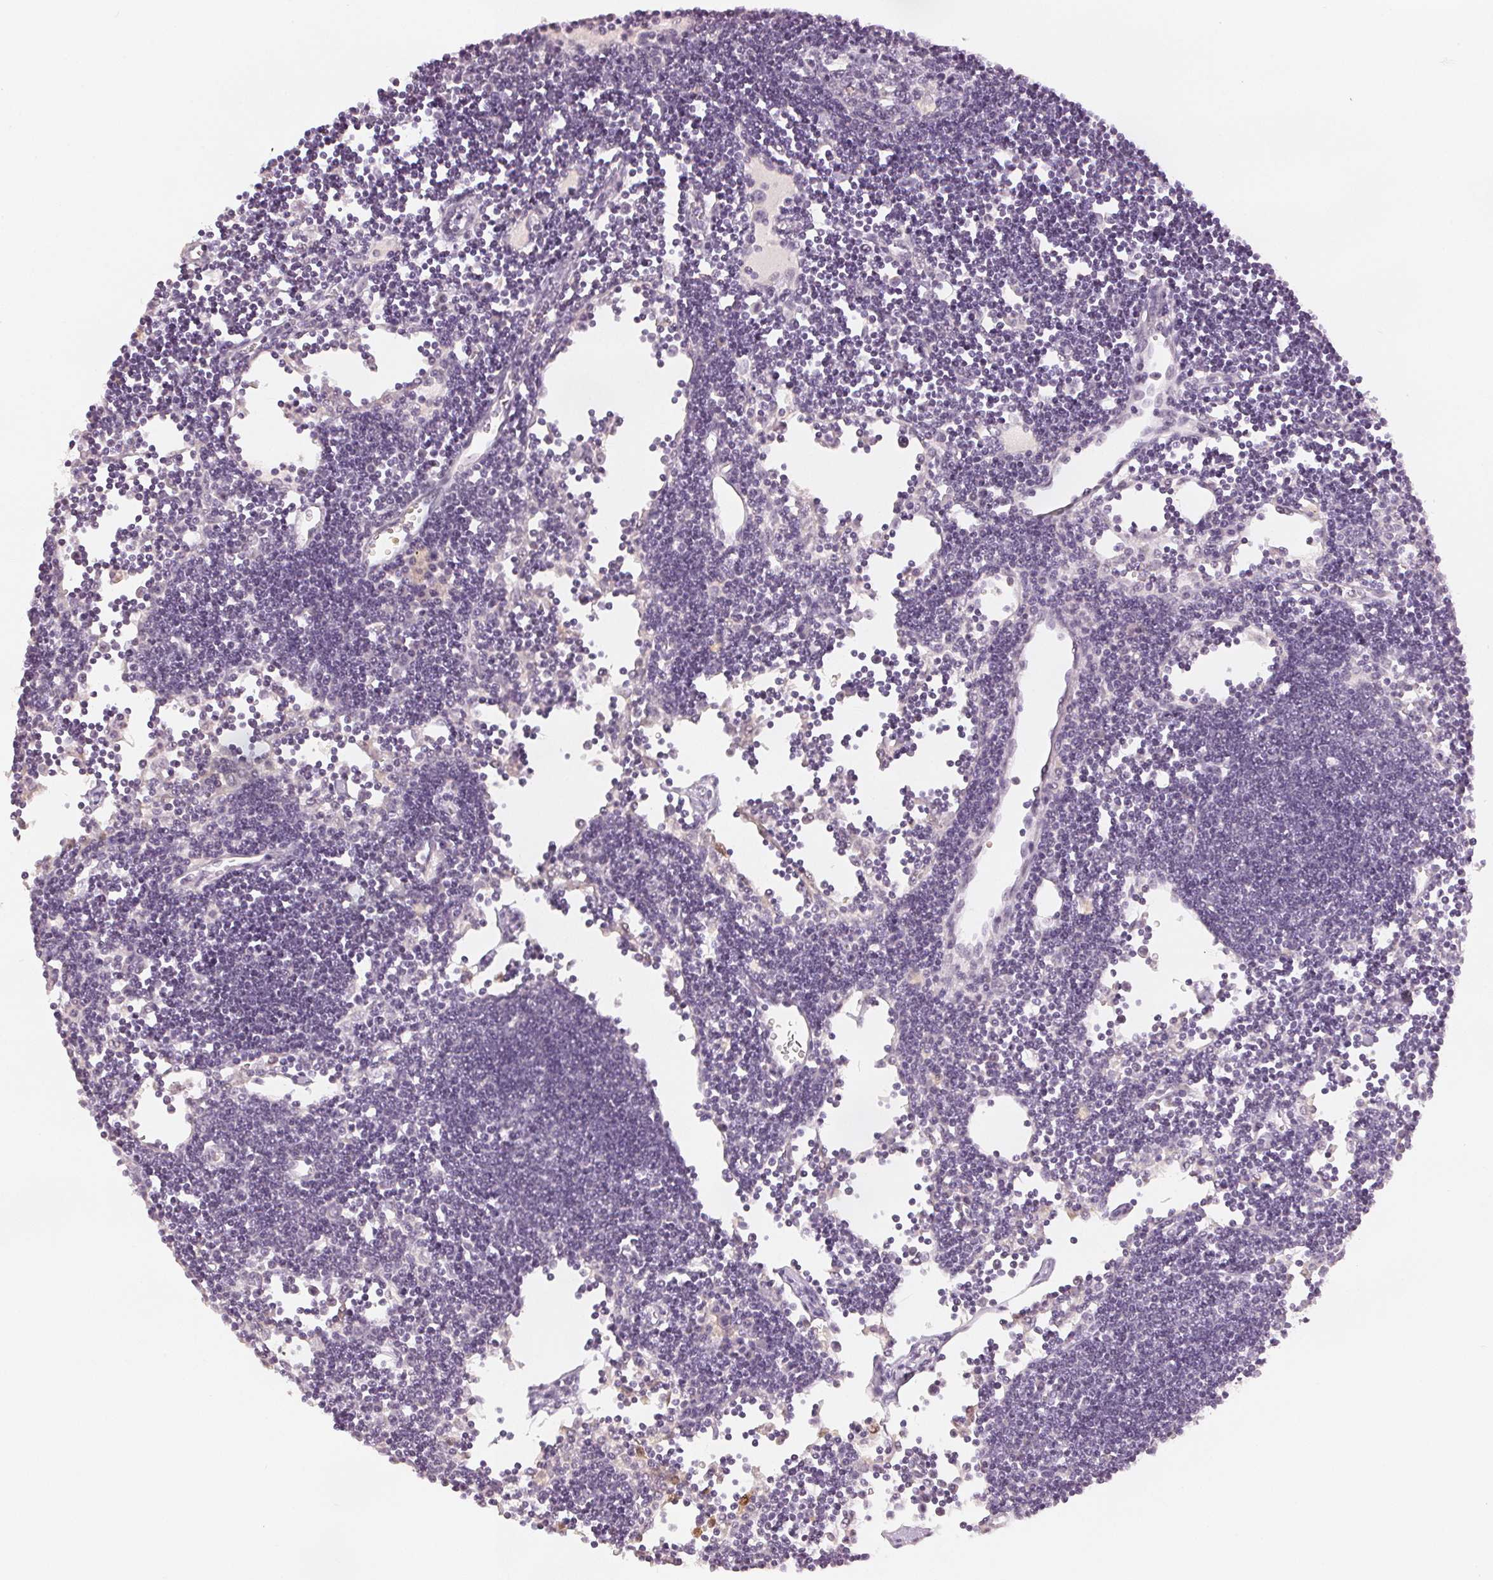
{"staining": {"intensity": "negative", "quantity": "none", "location": "none"}, "tissue": "lymph node", "cell_type": "Germinal center cells", "image_type": "normal", "snomed": [{"axis": "morphology", "description": "Normal tissue, NOS"}, {"axis": "topography", "description": "Lymph node"}], "caption": "Immunohistochemistry photomicrograph of unremarkable lymph node: lymph node stained with DAB demonstrates no significant protein expression in germinal center cells. The staining is performed using DAB (3,3'-diaminobenzidine) brown chromogen with nuclei counter-stained in using hematoxylin.", "gene": "SCGN", "patient": {"sex": "female", "age": 65}}